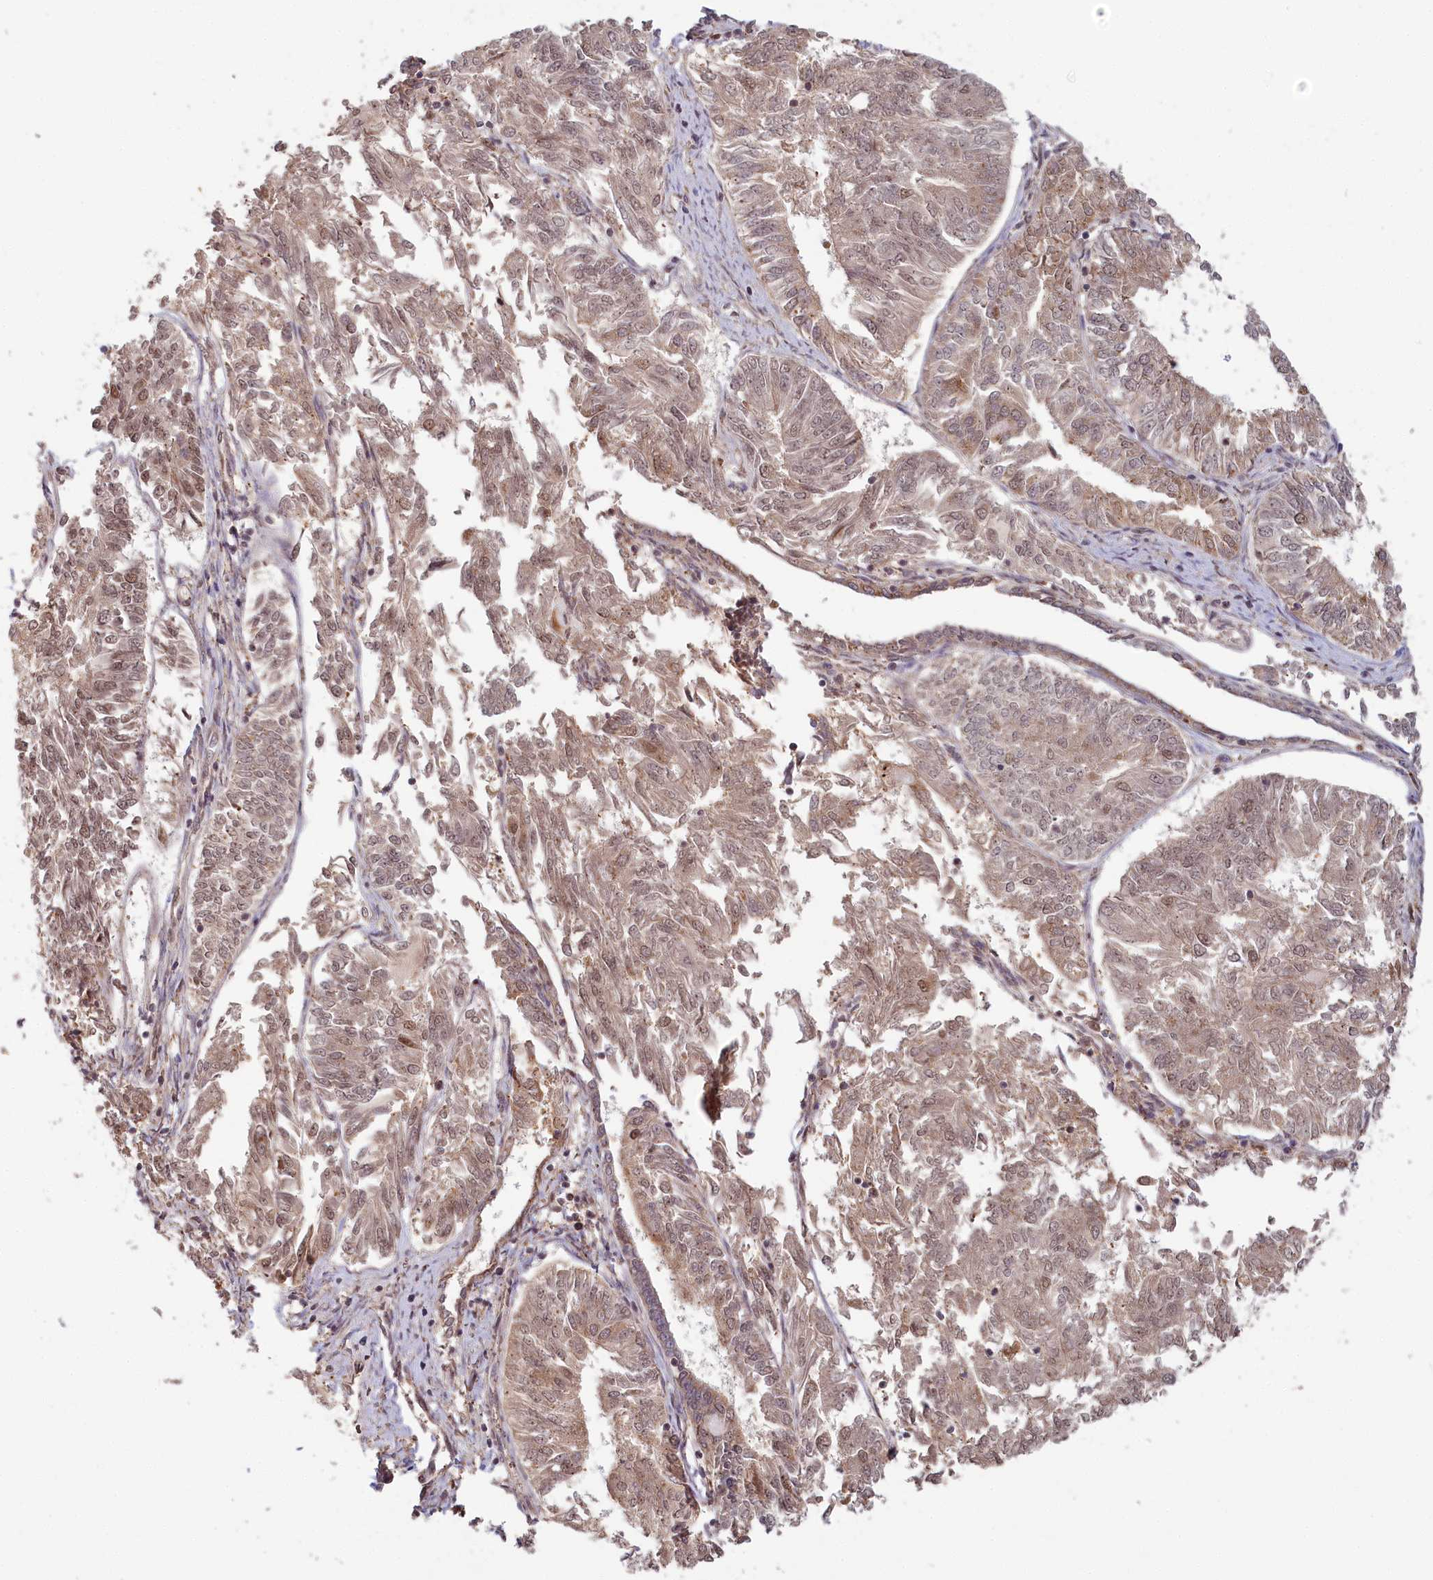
{"staining": {"intensity": "weak", "quantity": "25%-75%", "location": "cytoplasmic/membranous,nuclear"}, "tissue": "endometrial cancer", "cell_type": "Tumor cells", "image_type": "cancer", "snomed": [{"axis": "morphology", "description": "Adenocarcinoma, NOS"}, {"axis": "topography", "description": "Endometrium"}], "caption": "Immunohistochemical staining of human adenocarcinoma (endometrial) displays low levels of weak cytoplasmic/membranous and nuclear expression in about 25%-75% of tumor cells.", "gene": "WAPL", "patient": {"sex": "female", "age": 58}}